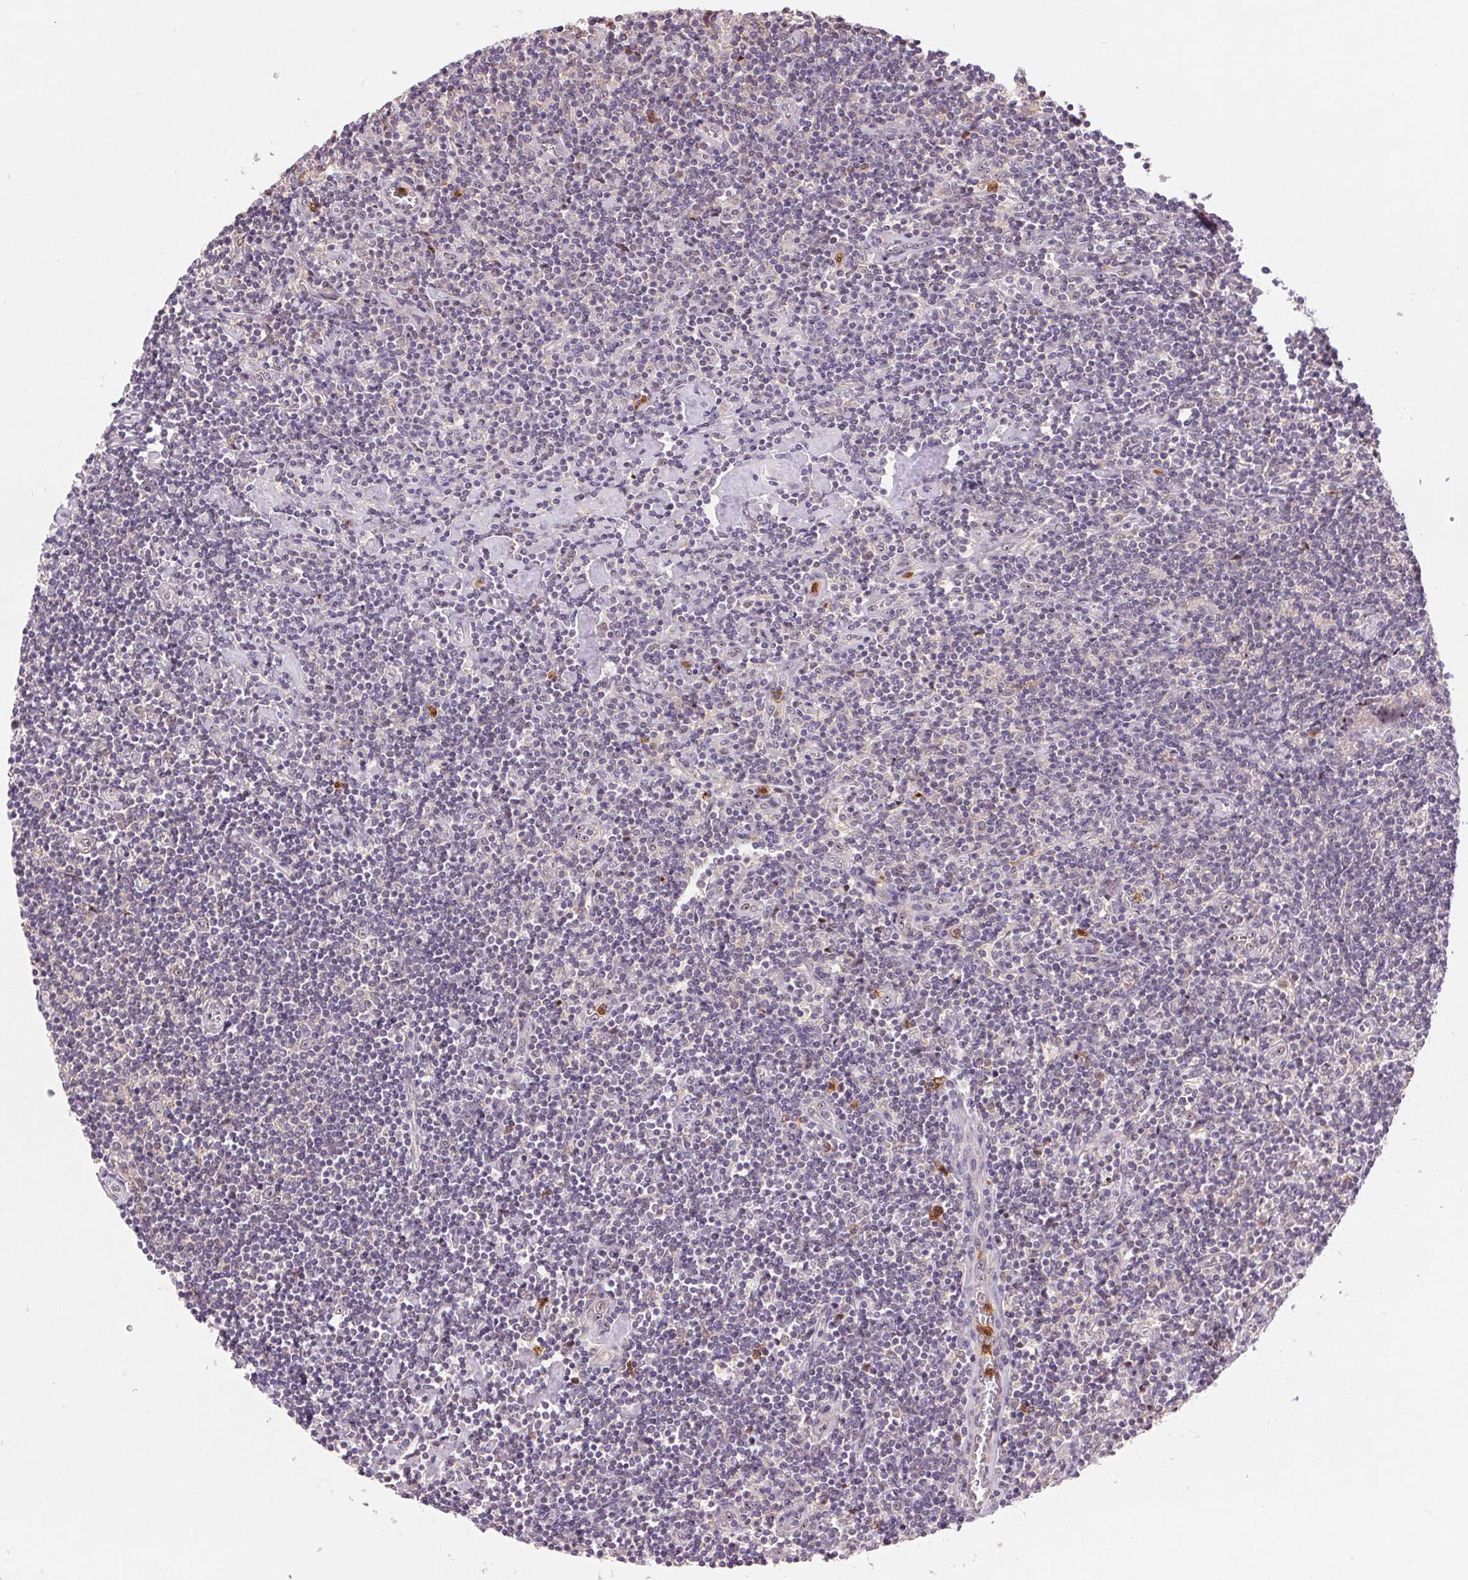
{"staining": {"intensity": "negative", "quantity": "none", "location": "none"}, "tissue": "lymphoma", "cell_type": "Tumor cells", "image_type": "cancer", "snomed": [{"axis": "morphology", "description": "Hodgkin's disease, NOS"}, {"axis": "topography", "description": "Lymph node"}], "caption": "There is no significant positivity in tumor cells of Hodgkin's disease.", "gene": "RANBP3L", "patient": {"sex": "male", "age": 40}}